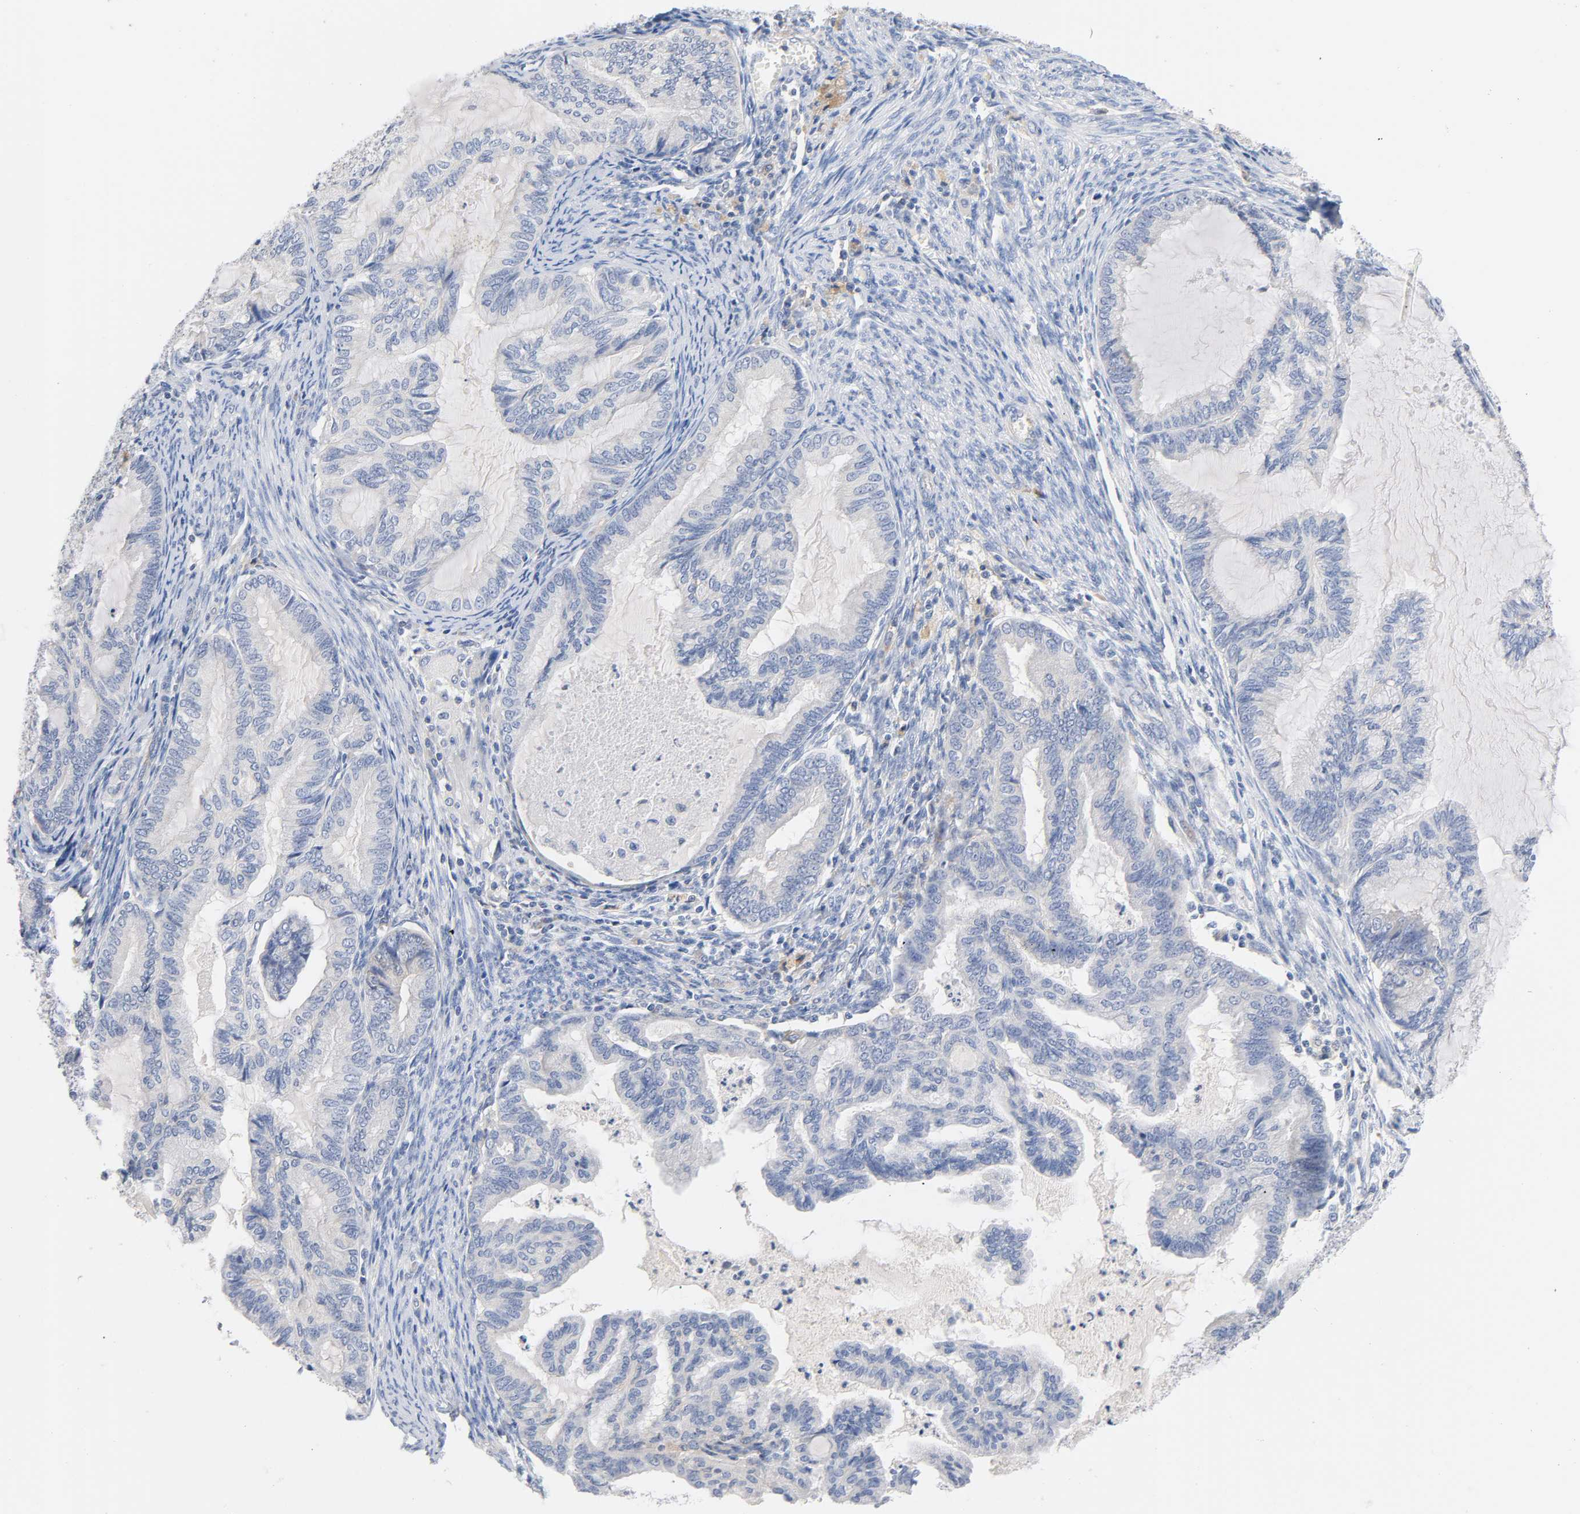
{"staining": {"intensity": "moderate", "quantity": "<25%", "location": "cytoplasmic/membranous"}, "tissue": "cervical cancer", "cell_type": "Tumor cells", "image_type": "cancer", "snomed": [{"axis": "morphology", "description": "Normal tissue, NOS"}, {"axis": "morphology", "description": "Adenocarcinoma, NOS"}, {"axis": "topography", "description": "Cervix"}, {"axis": "topography", "description": "Endometrium"}], "caption": "IHC photomicrograph of neoplastic tissue: cervical cancer (adenocarcinoma) stained using immunohistochemistry (IHC) reveals low levels of moderate protein expression localized specifically in the cytoplasmic/membranous of tumor cells, appearing as a cytoplasmic/membranous brown color.", "gene": "MALT1", "patient": {"sex": "female", "age": 86}}